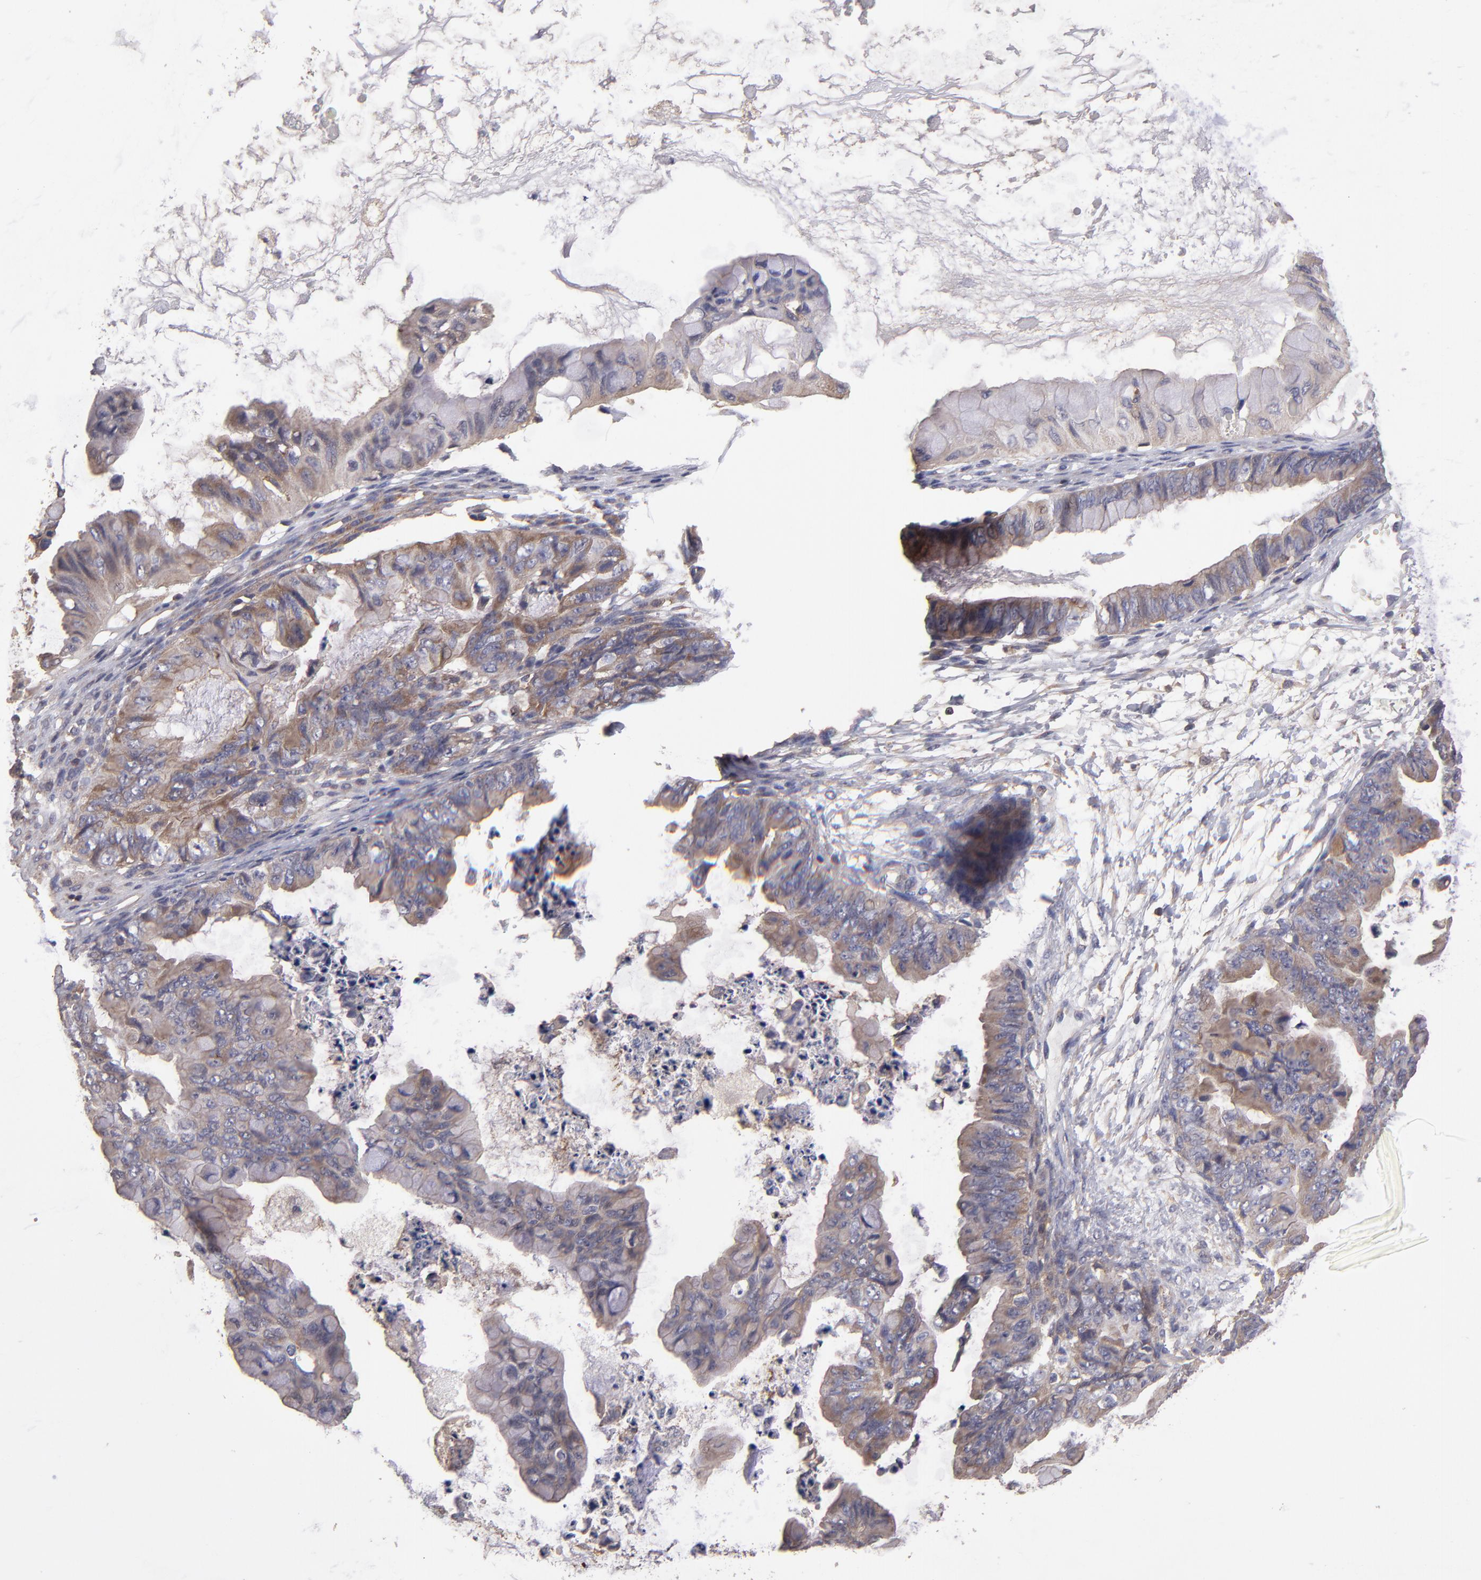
{"staining": {"intensity": "moderate", "quantity": ">75%", "location": "cytoplasmic/membranous"}, "tissue": "ovarian cancer", "cell_type": "Tumor cells", "image_type": "cancer", "snomed": [{"axis": "morphology", "description": "Cystadenocarcinoma, mucinous, NOS"}, {"axis": "topography", "description": "Ovary"}], "caption": "High-power microscopy captured an IHC image of mucinous cystadenocarcinoma (ovarian), revealing moderate cytoplasmic/membranous staining in approximately >75% of tumor cells. (IHC, brightfield microscopy, high magnification).", "gene": "NF2", "patient": {"sex": "female", "age": 36}}